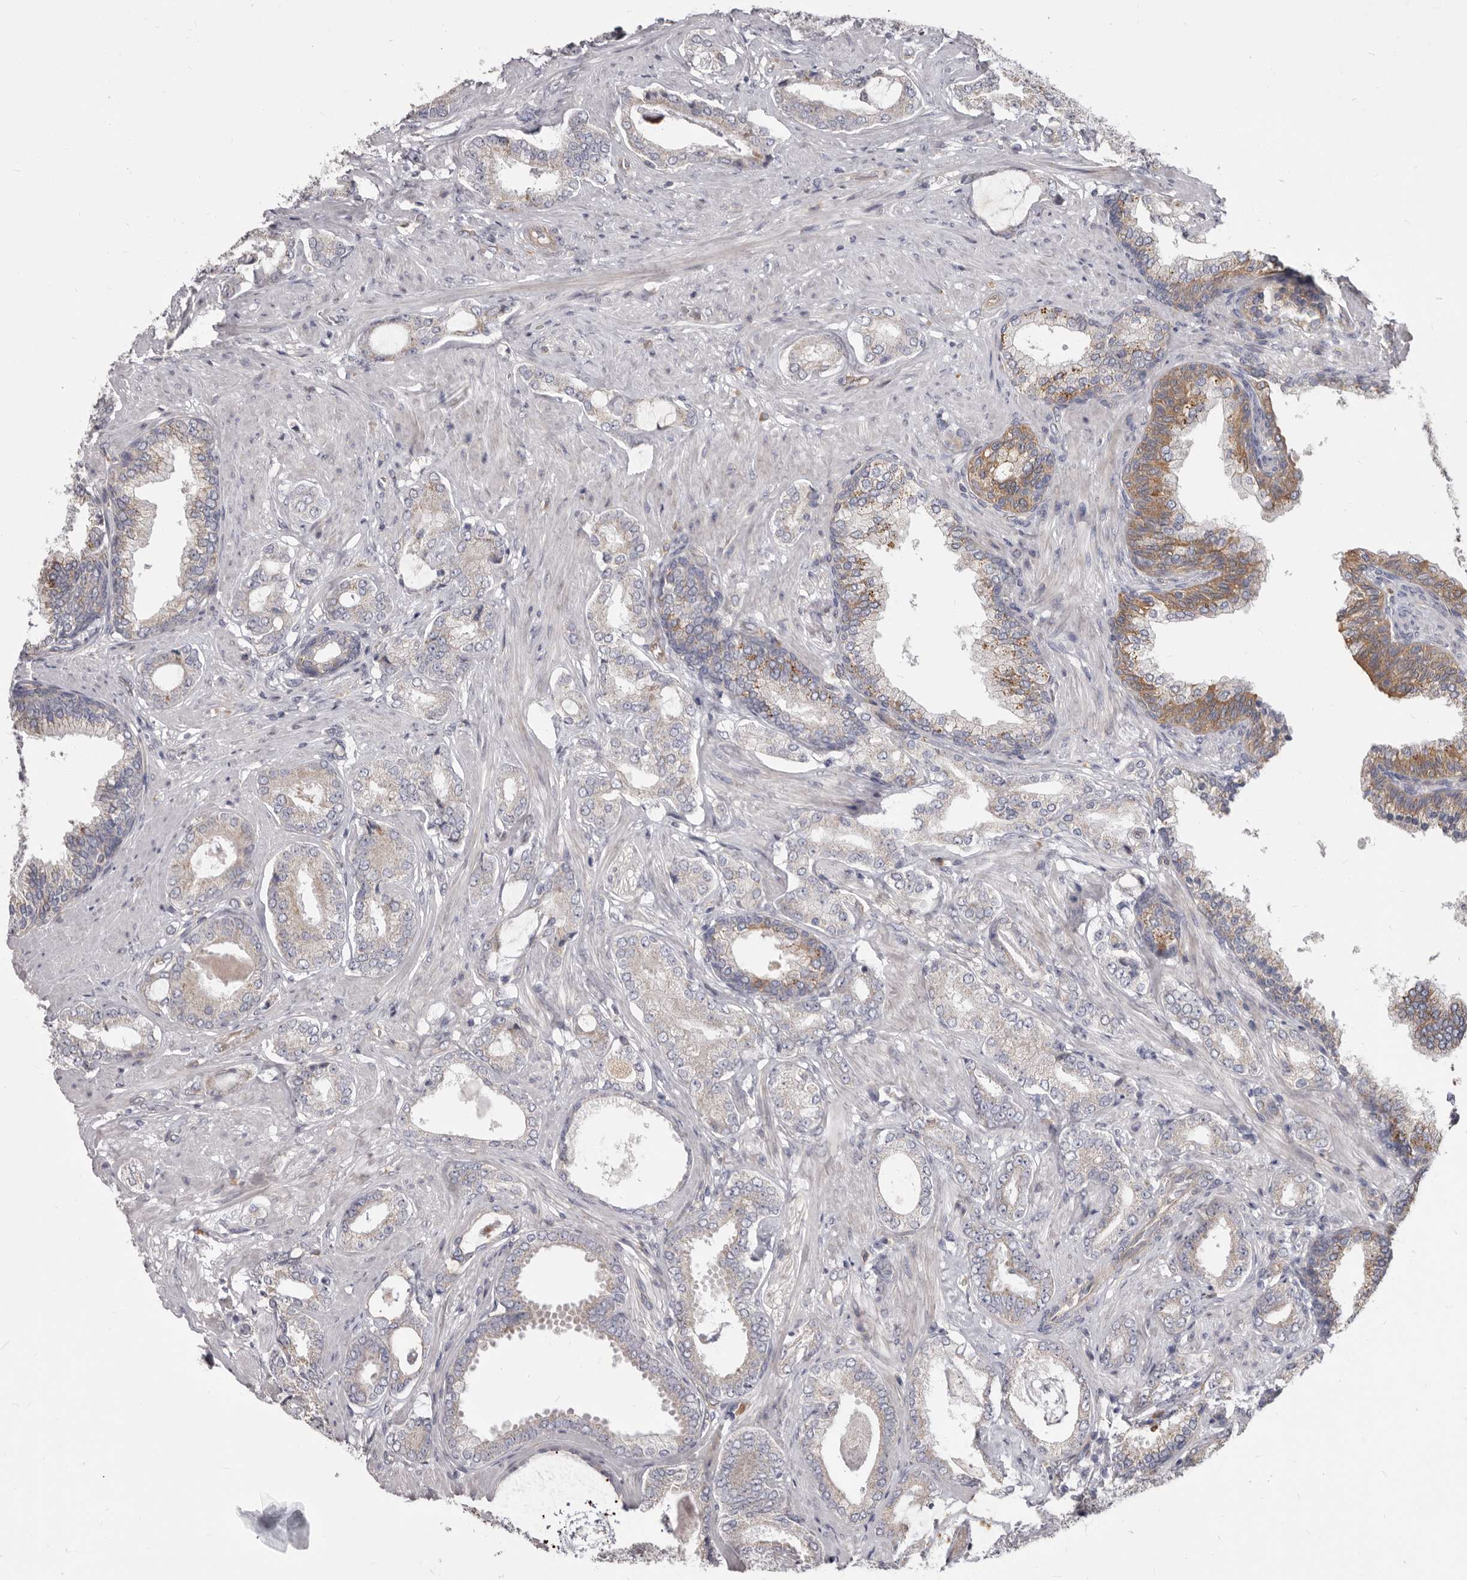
{"staining": {"intensity": "weak", "quantity": "<25%", "location": "cytoplasmic/membranous"}, "tissue": "prostate cancer", "cell_type": "Tumor cells", "image_type": "cancer", "snomed": [{"axis": "morphology", "description": "Adenocarcinoma, Low grade"}, {"axis": "topography", "description": "Prostate"}], "caption": "Prostate low-grade adenocarcinoma stained for a protein using IHC exhibits no expression tumor cells.", "gene": "FMO2", "patient": {"sex": "male", "age": 71}}